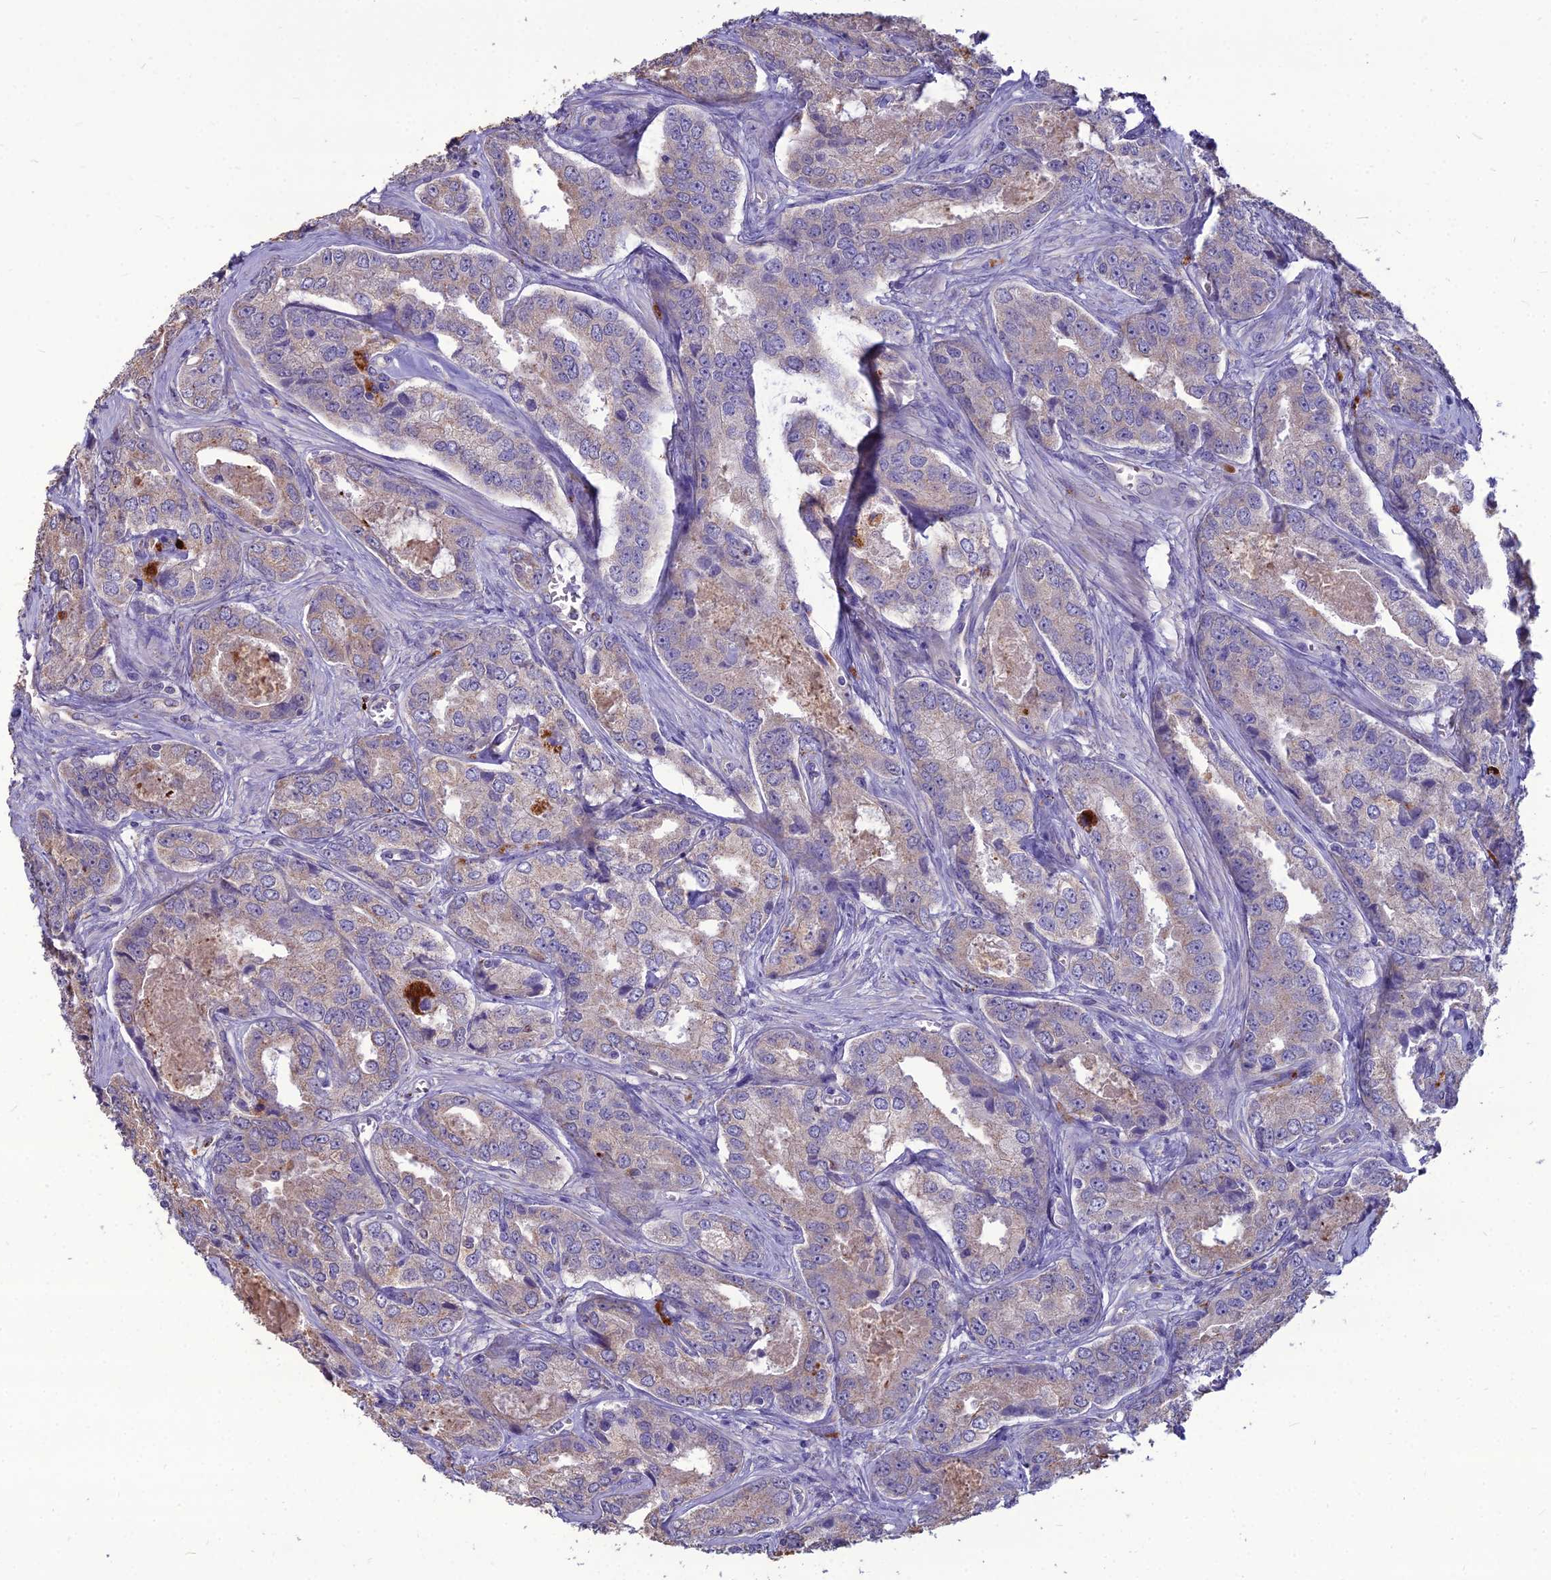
{"staining": {"intensity": "weak", "quantity": "<25%", "location": "cytoplasmic/membranous"}, "tissue": "prostate cancer", "cell_type": "Tumor cells", "image_type": "cancer", "snomed": [{"axis": "morphology", "description": "Adenocarcinoma, Low grade"}, {"axis": "topography", "description": "Prostate"}], "caption": "There is no significant staining in tumor cells of prostate adenocarcinoma (low-grade). The staining is performed using DAB brown chromogen with nuclei counter-stained in using hematoxylin.", "gene": "PCED1B", "patient": {"sex": "male", "age": 68}}